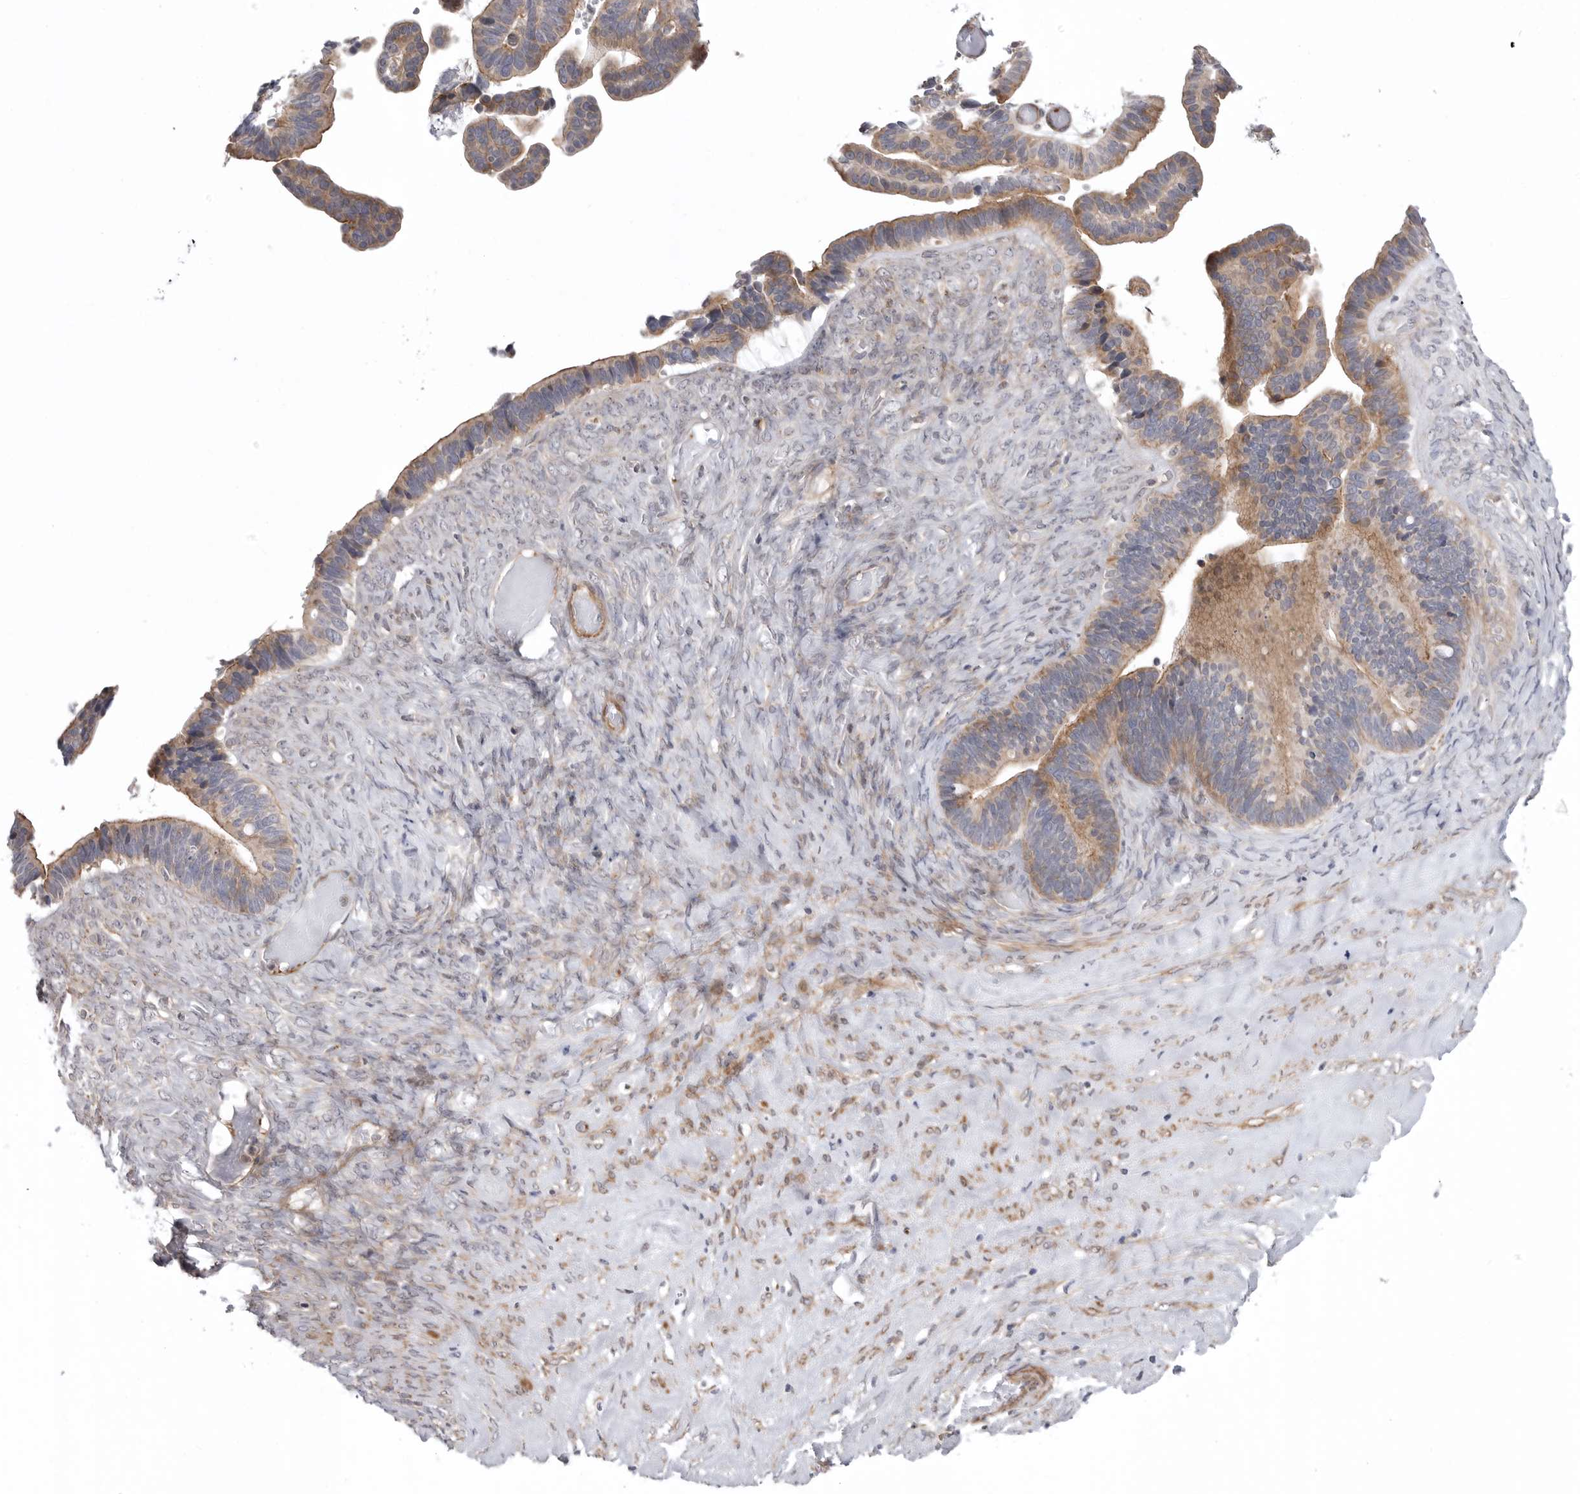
{"staining": {"intensity": "moderate", "quantity": ">75%", "location": "cytoplasmic/membranous"}, "tissue": "ovarian cancer", "cell_type": "Tumor cells", "image_type": "cancer", "snomed": [{"axis": "morphology", "description": "Cystadenocarcinoma, serous, NOS"}, {"axis": "topography", "description": "Ovary"}], "caption": "Ovarian cancer stained with a brown dye shows moderate cytoplasmic/membranous positive expression in approximately >75% of tumor cells.", "gene": "SCP2", "patient": {"sex": "female", "age": 56}}